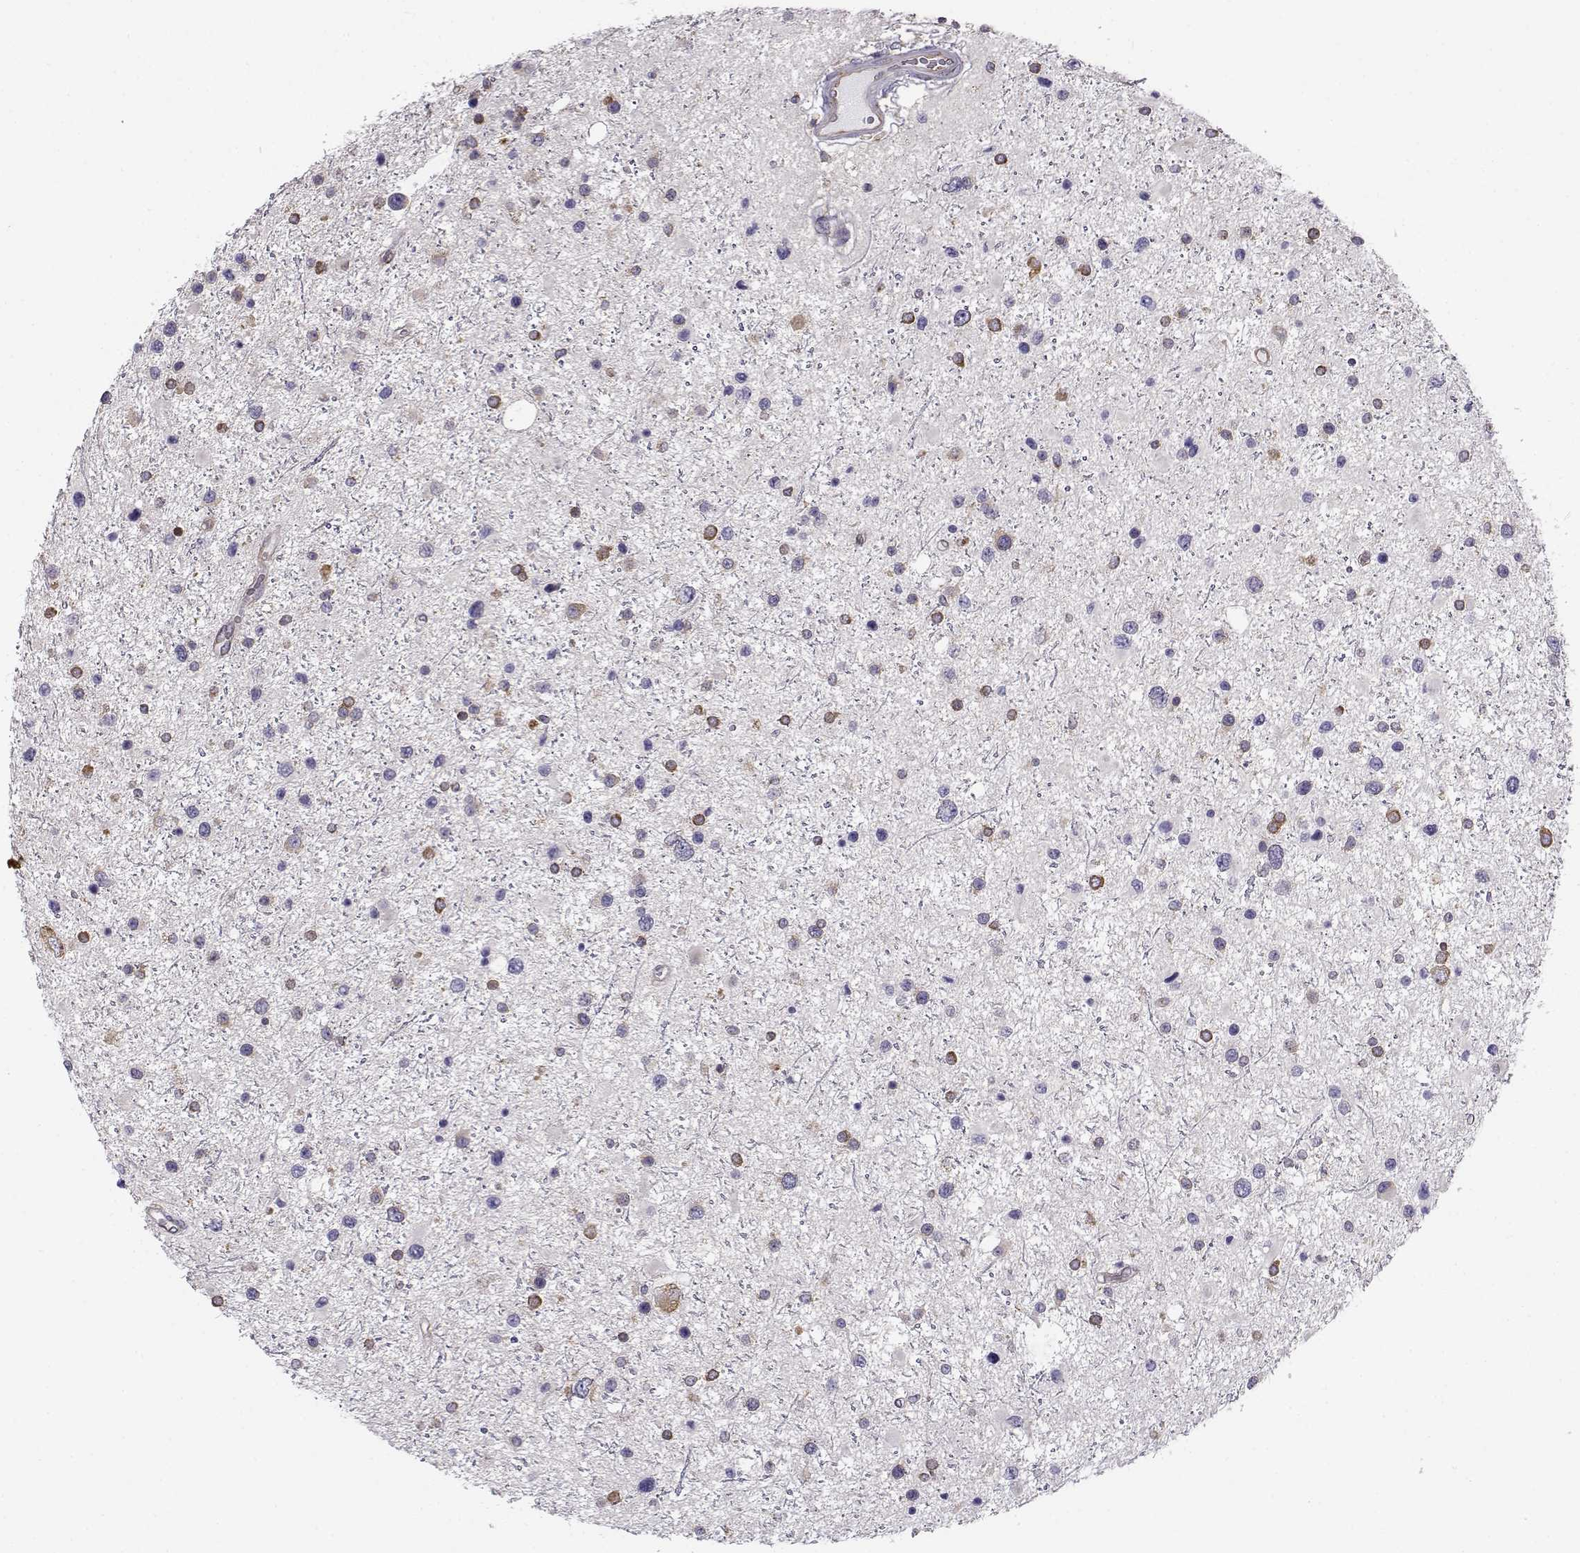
{"staining": {"intensity": "negative", "quantity": "none", "location": "none"}, "tissue": "glioma", "cell_type": "Tumor cells", "image_type": "cancer", "snomed": [{"axis": "morphology", "description": "Glioma, malignant, Low grade"}, {"axis": "topography", "description": "Brain"}], "caption": "IHC photomicrograph of neoplastic tissue: malignant low-grade glioma stained with DAB reveals no significant protein expression in tumor cells. (IHC, brightfield microscopy, high magnification).", "gene": "BEND6", "patient": {"sex": "female", "age": 32}}